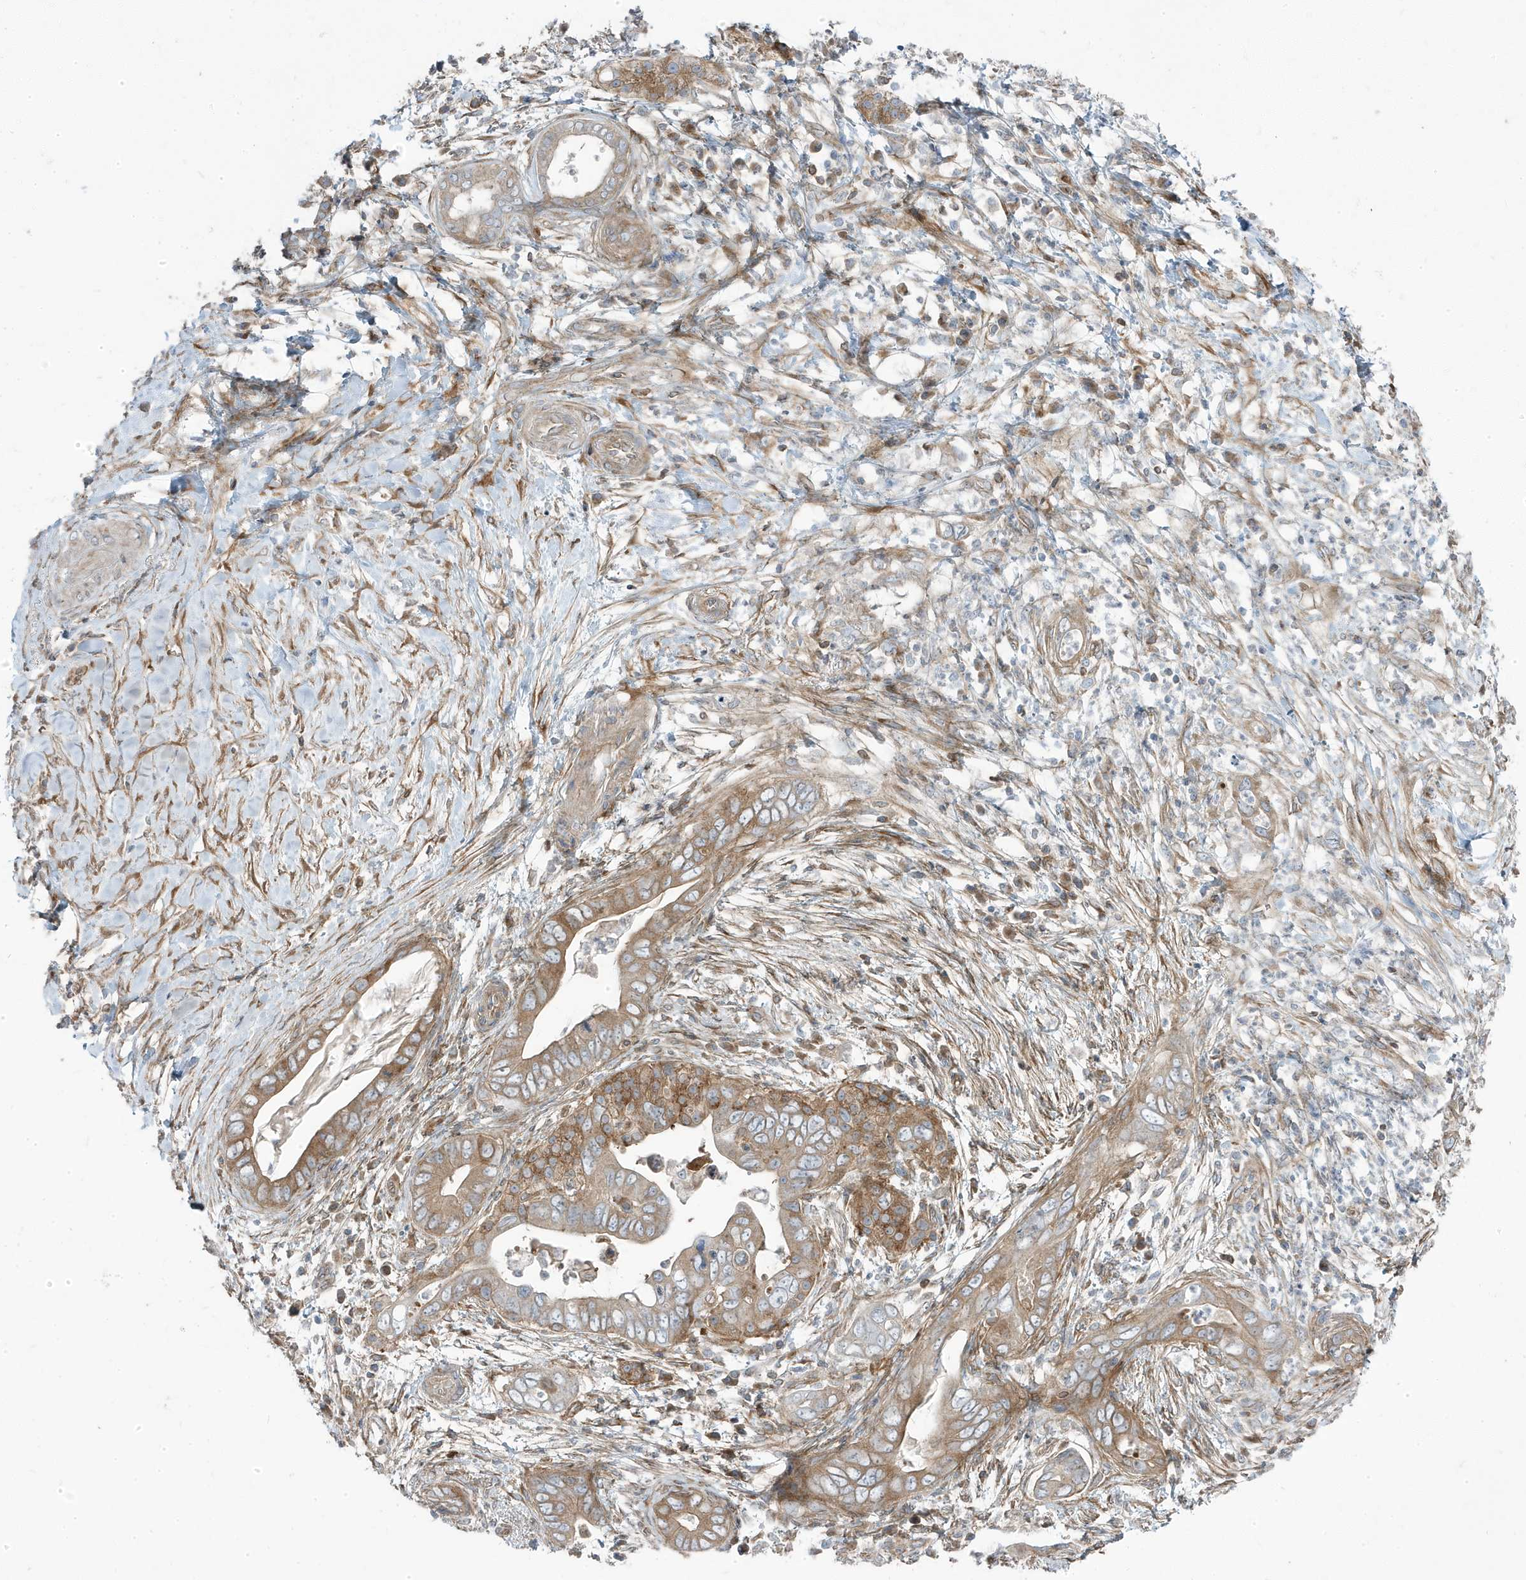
{"staining": {"intensity": "moderate", "quantity": "25%-75%", "location": "cytoplasmic/membranous"}, "tissue": "pancreatic cancer", "cell_type": "Tumor cells", "image_type": "cancer", "snomed": [{"axis": "morphology", "description": "Adenocarcinoma, NOS"}, {"axis": "topography", "description": "Pancreas"}], "caption": "Approximately 25%-75% of tumor cells in human pancreatic cancer demonstrate moderate cytoplasmic/membranous protein positivity as visualized by brown immunohistochemical staining.", "gene": "STAM", "patient": {"sex": "male", "age": 75}}